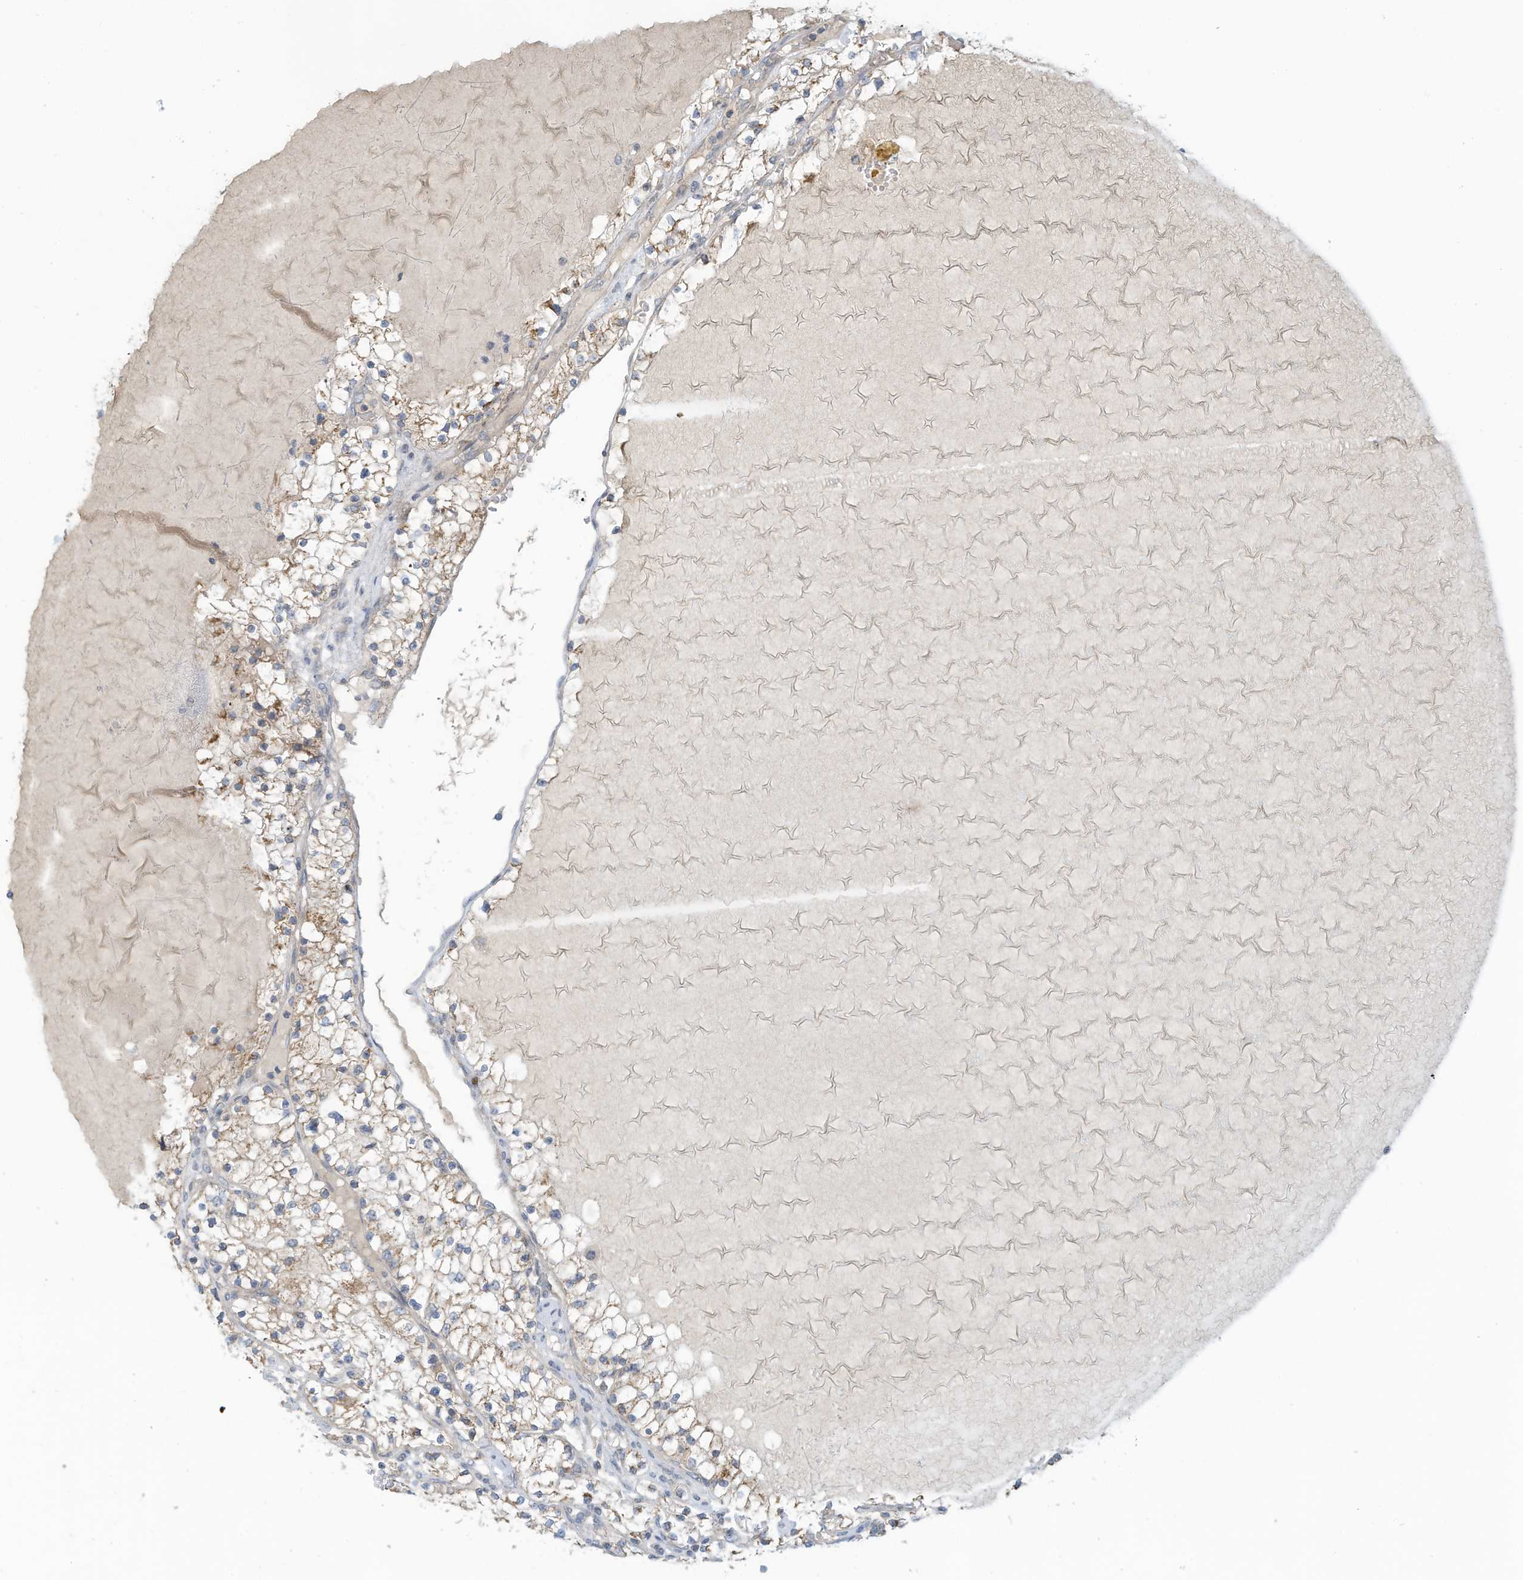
{"staining": {"intensity": "weak", "quantity": ">75%", "location": "cytoplasmic/membranous"}, "tissue": "renal cancer", "cell_type": "Tumor cells", "image_type": "cancer", "snomed": [{"axis": "morphology", "description": "Normal tissue, NOS"}, {"axis": "morphology", "description": "Adenocarcinoma, NOS"}, {"axis": "topography", "description": "Kidney"}], "caption": "Immunohistochemical staining of human renal cancer (adenocarcinoma) reveals weak cytoplasmic/membranous protein positivity in about >75% of tumor cells.", "gene": "SCGB1D2", "patient": {"sex": "male", "age": 68}}